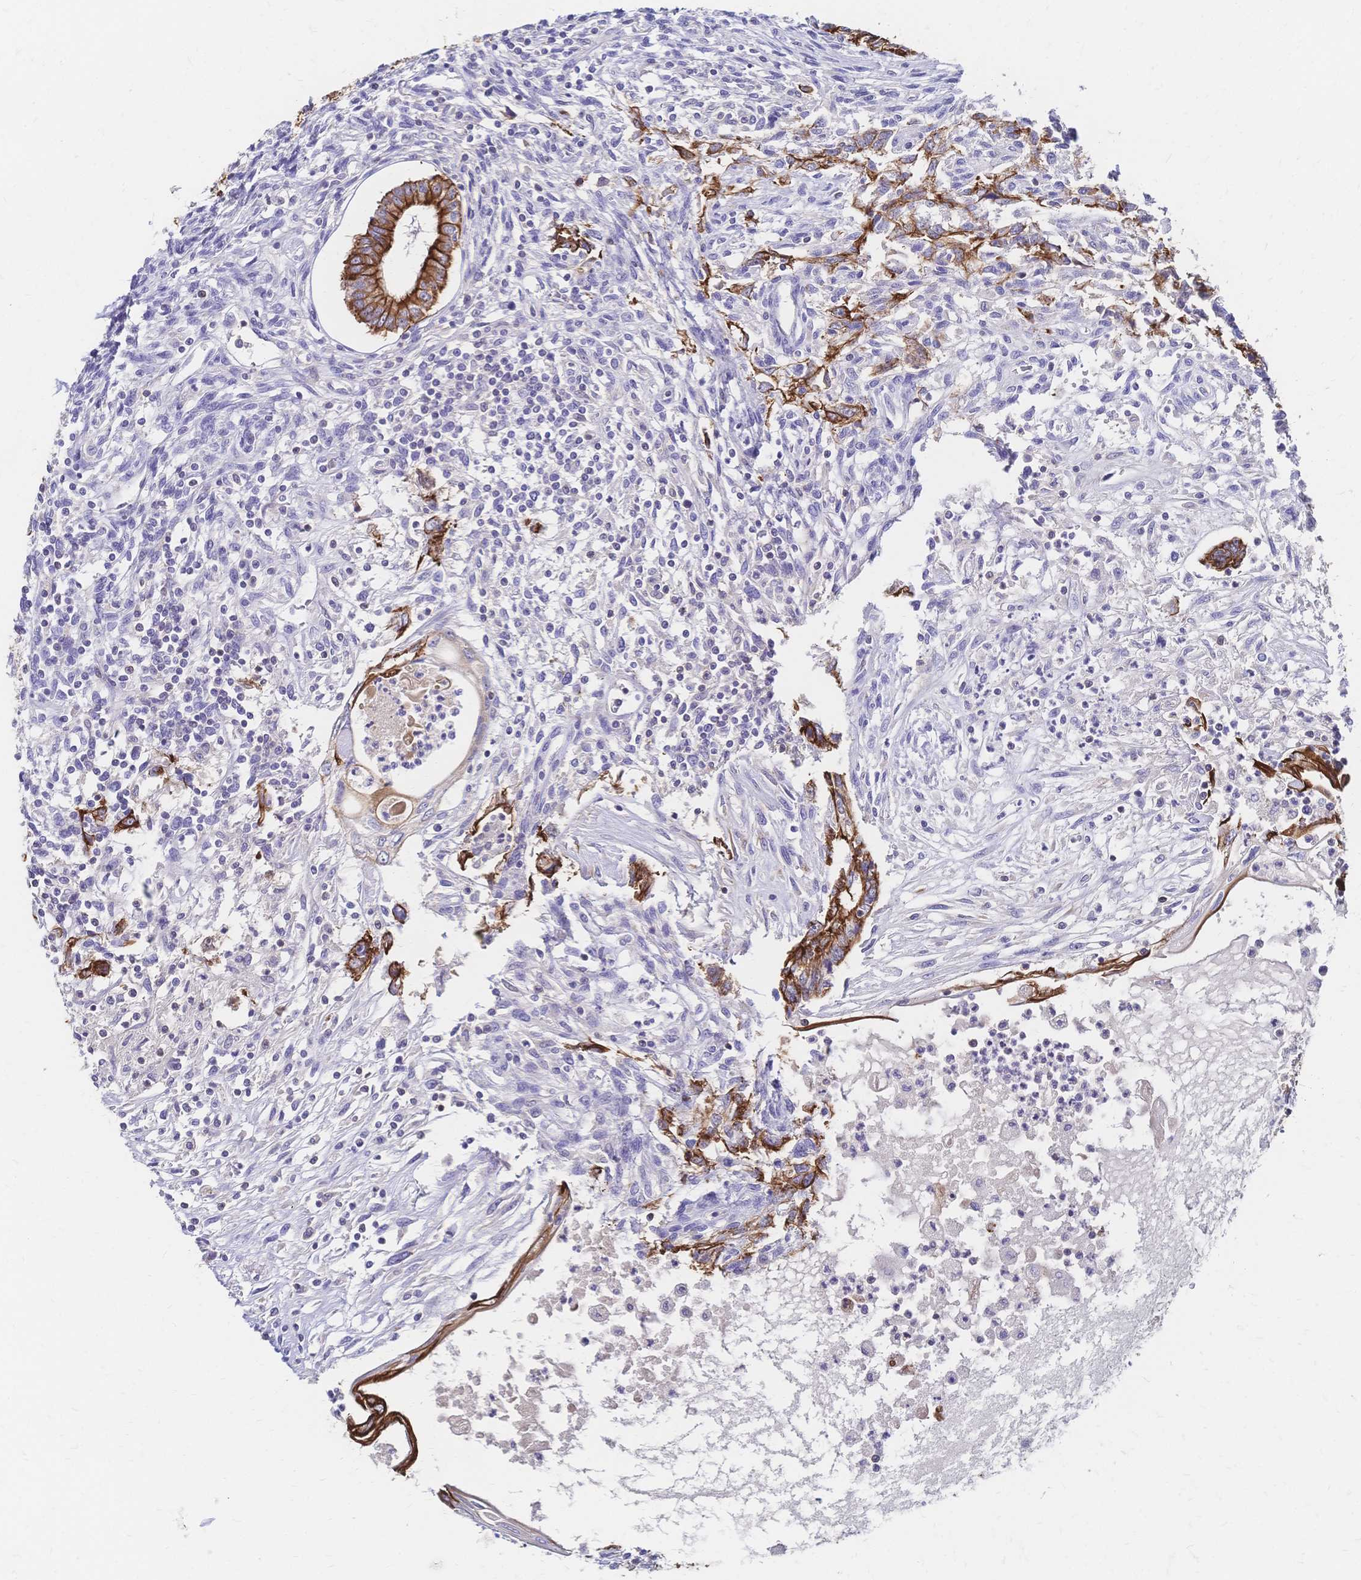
{"staining": {"intensity": "strong", "quantity": "<25%", "location": "cytoplasmic/membranous"}, "tissue": "testis cancer", "cell_type": "Tumor cells", "image_type": "cancer", "snomed": [{"axis": "morphology", "description": "Carcinoma, Embryonal, NOS"}, {"axis": "topography", "description": "Testis"}], "caption": "Immunohistochemistry staining of testis cancer, which shows medium levels of strong cytoplasmic/membranous positivity in about <25% of tumor cells indicating strong cytoplasmic/membranous protein expression. The staining was performed using DAB (brown) for protein detection and nuclei were counterstained in hematoxylin (blue).", "gene": "DTNB", "patient": {"sex": "male", "age": 37}}